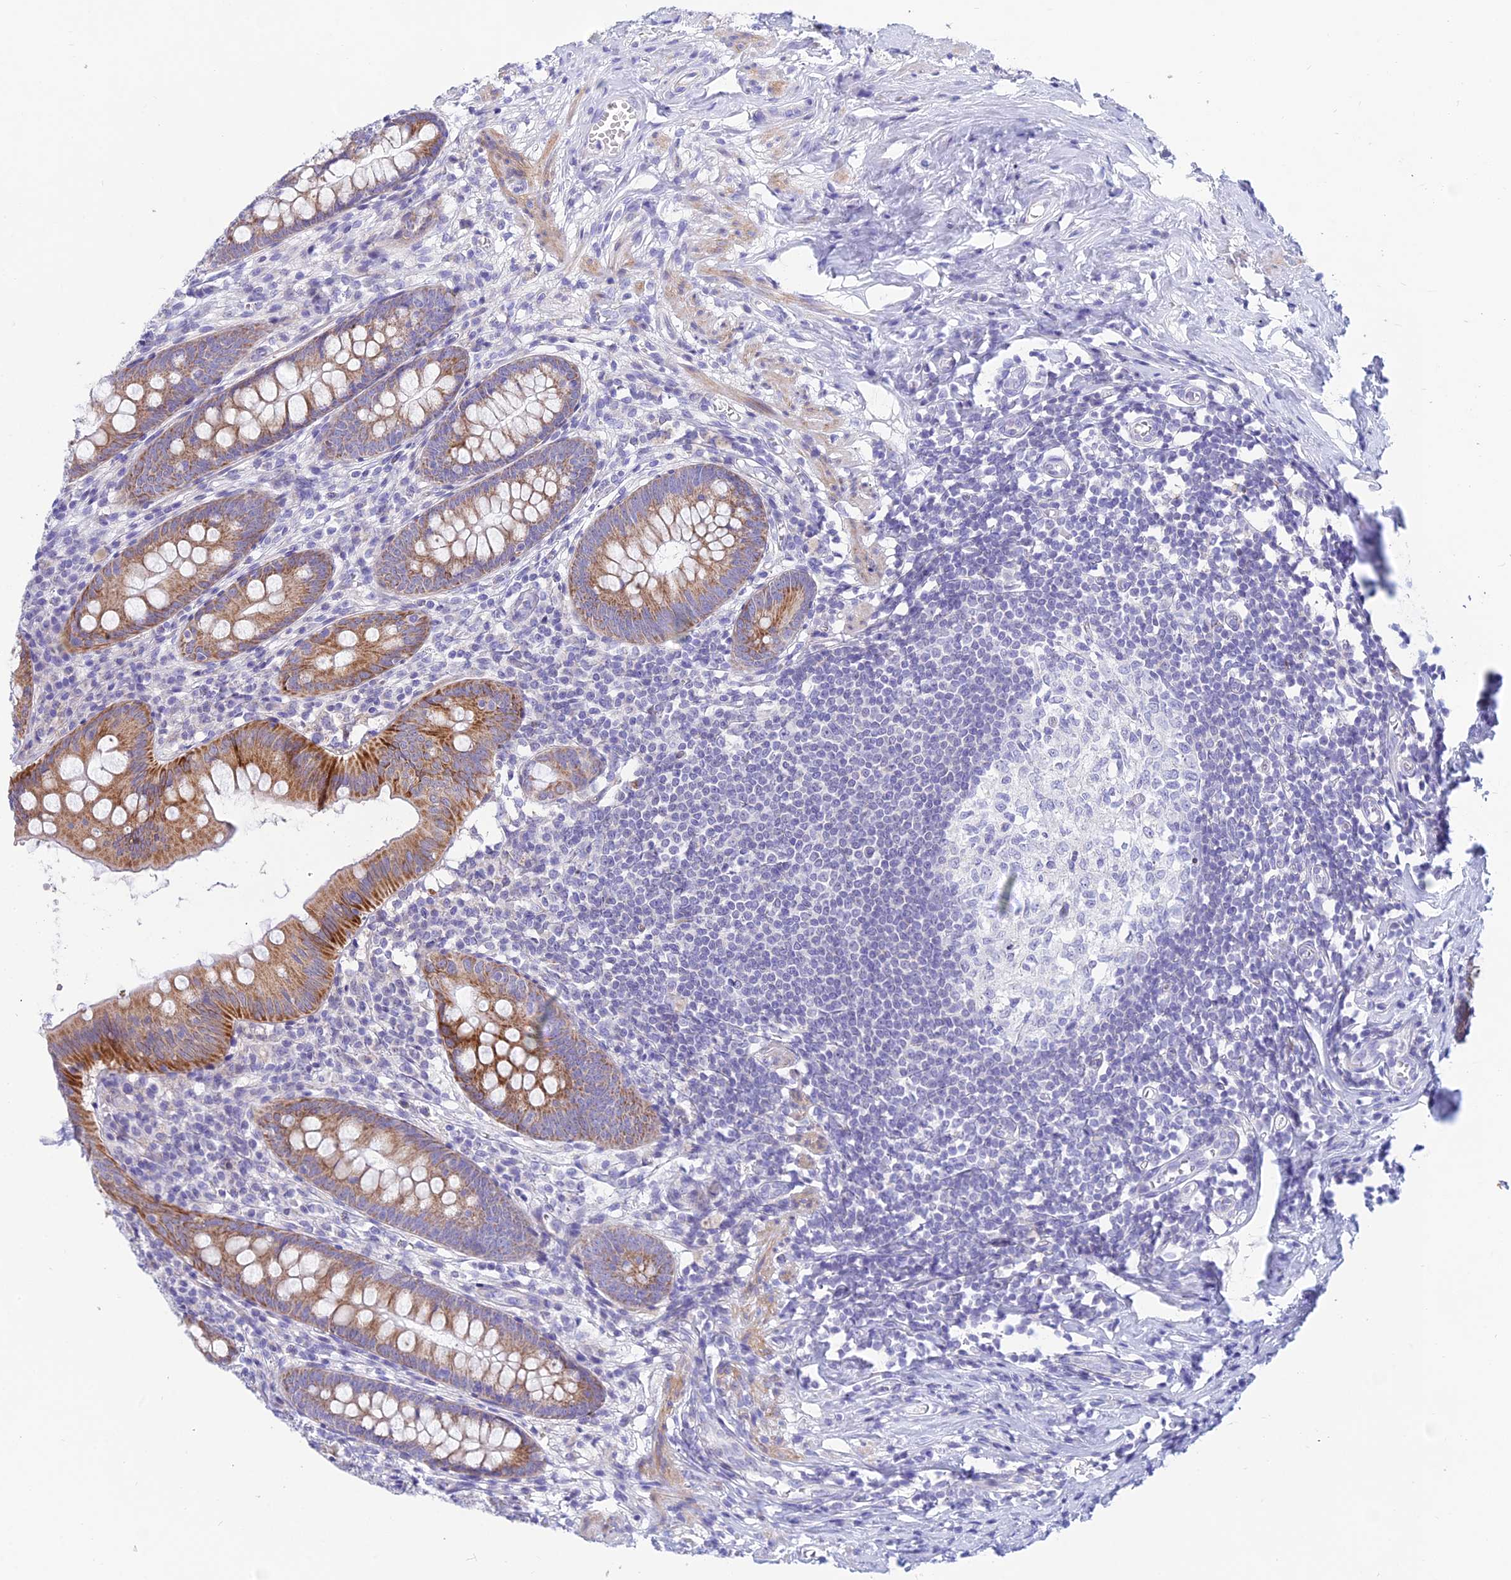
{"staining": {"intensity": "moderate", "quantity": ">75%", "location": "cytoplasmic/membranous"}, "tissue": "appendix", "cell_type": "Glandular cells", "image_type": "normal", "snomed": [{"axis": "morphology", "description": "Normal tissue, NOS"}, {"axis": "topography", "description": "Appendix"}], "caption": "IHC photomicrograph of benign appendix stained for a protein (brown), which reveals medium levels of moderate cytoplasmic/membranous staining in about >75% of glandular cells.", "gene": "PRR13", "patient": {"sex": "female", "age": 51}}